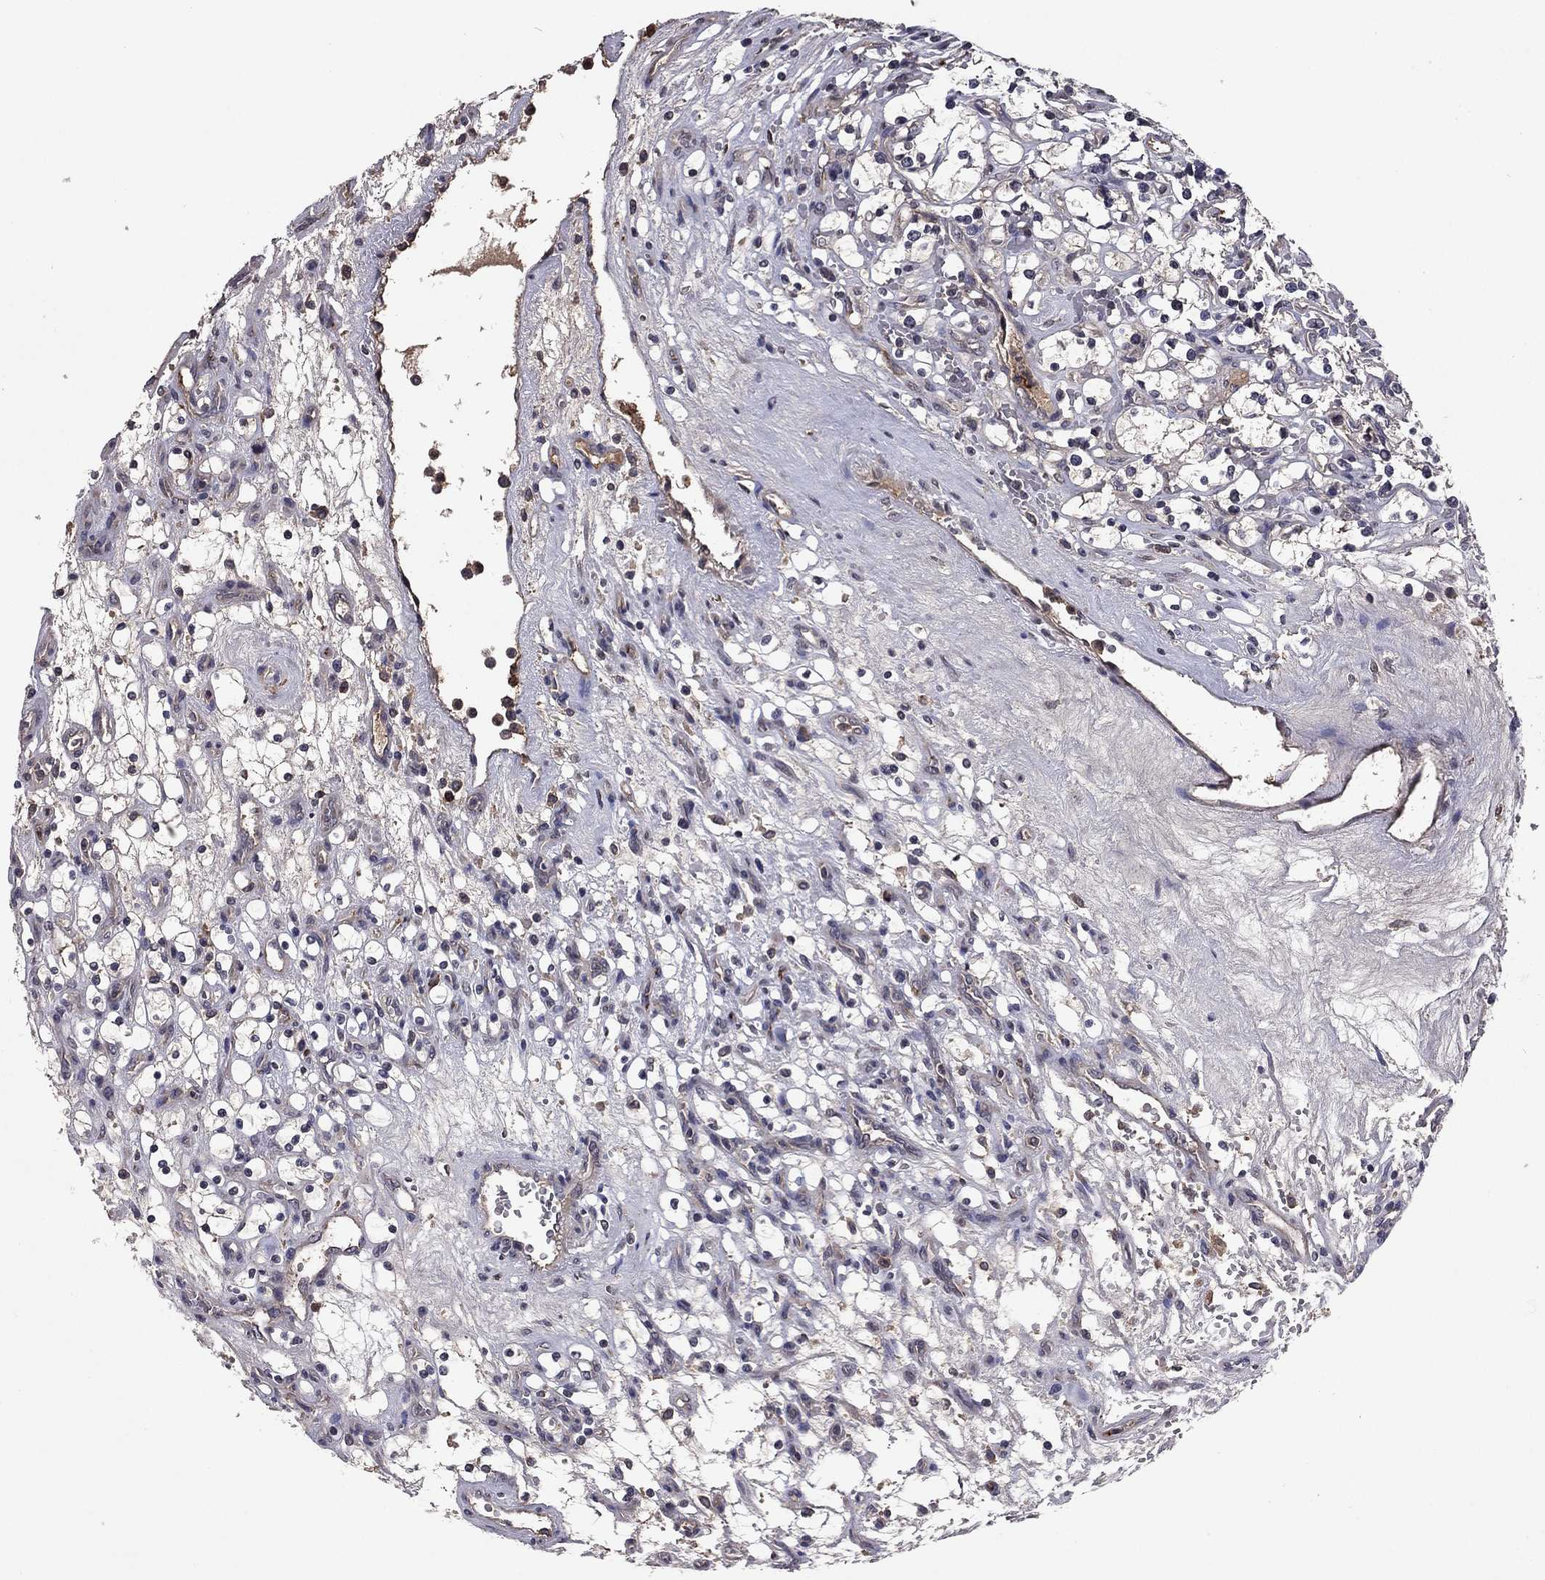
{"staining": {"intensity": "negative", "quantity": "none", "location": "none"}, "tissue": "renal cancer", "cell_type": "Tumor cells", "image_type": "cancer", "snomed": [{"axis": "morphology", "description": "Adenocarcinoma, NOS"}, {"axis": "topography", "description": "Kidney"}], "caption": "Tumor cells are negative for protein expression in human renal cancer (adenocarcinoma). (IHC, brightfield microscopy, high magnification).", "gene": "PROS1", "patient": {"sex": "female", "age": 69}}